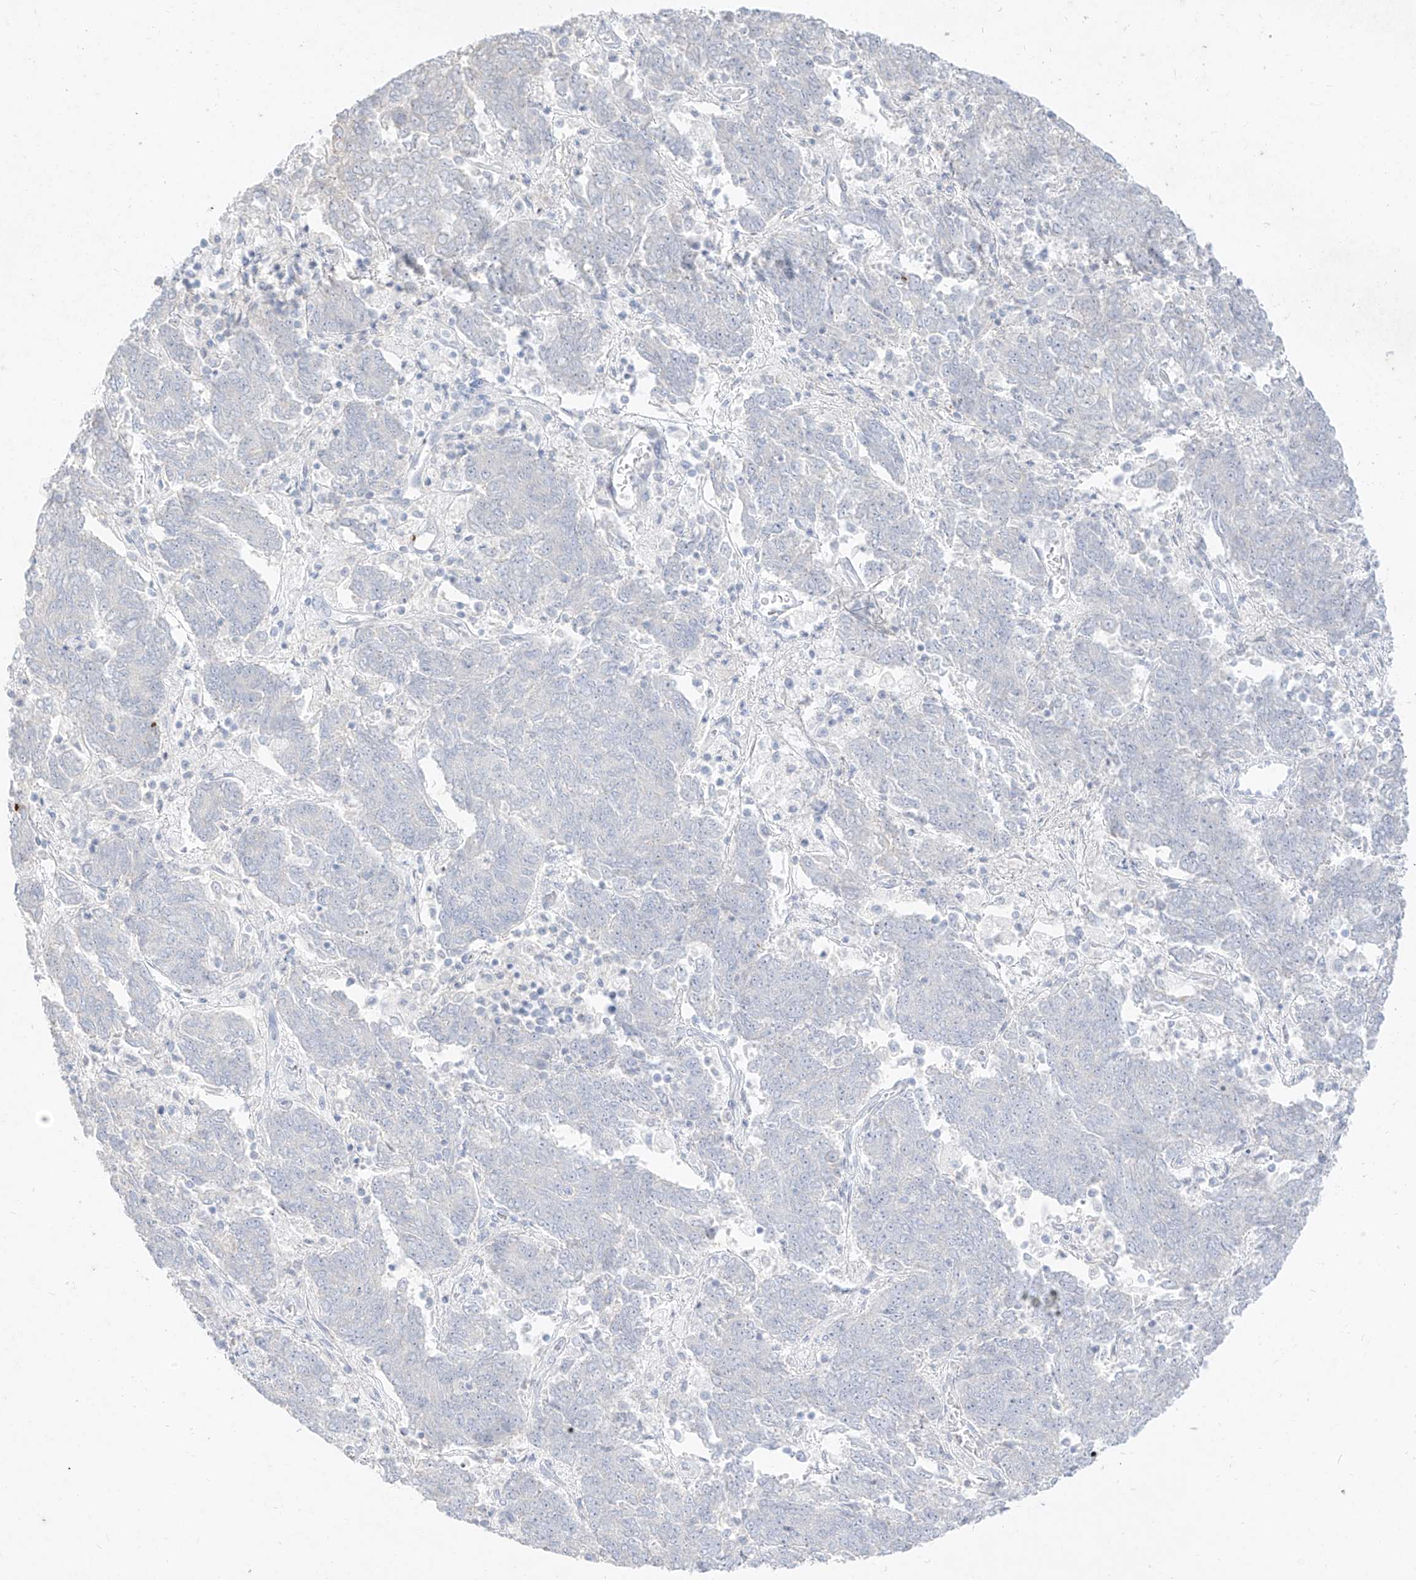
{"staining": {"intensity": "negative", "quantity": "none", "location": "none"}, "tissue": "endometrial cancer", "cell_type": "Tumor cells", "image_type": "cancer", "snomed": [{"axis": "morphology", "description": "Adenocarcinoma, NOS"}, {"axis": "topography", "description": "Endometrium"}], "caption": "High power microscopy histopathology image of an IHC photomicrograph of endometrial cancer, revealing no significant positivity in tumor cells.", "gene": "TGM4", "patient": {"sex": "female", "age": 80}}